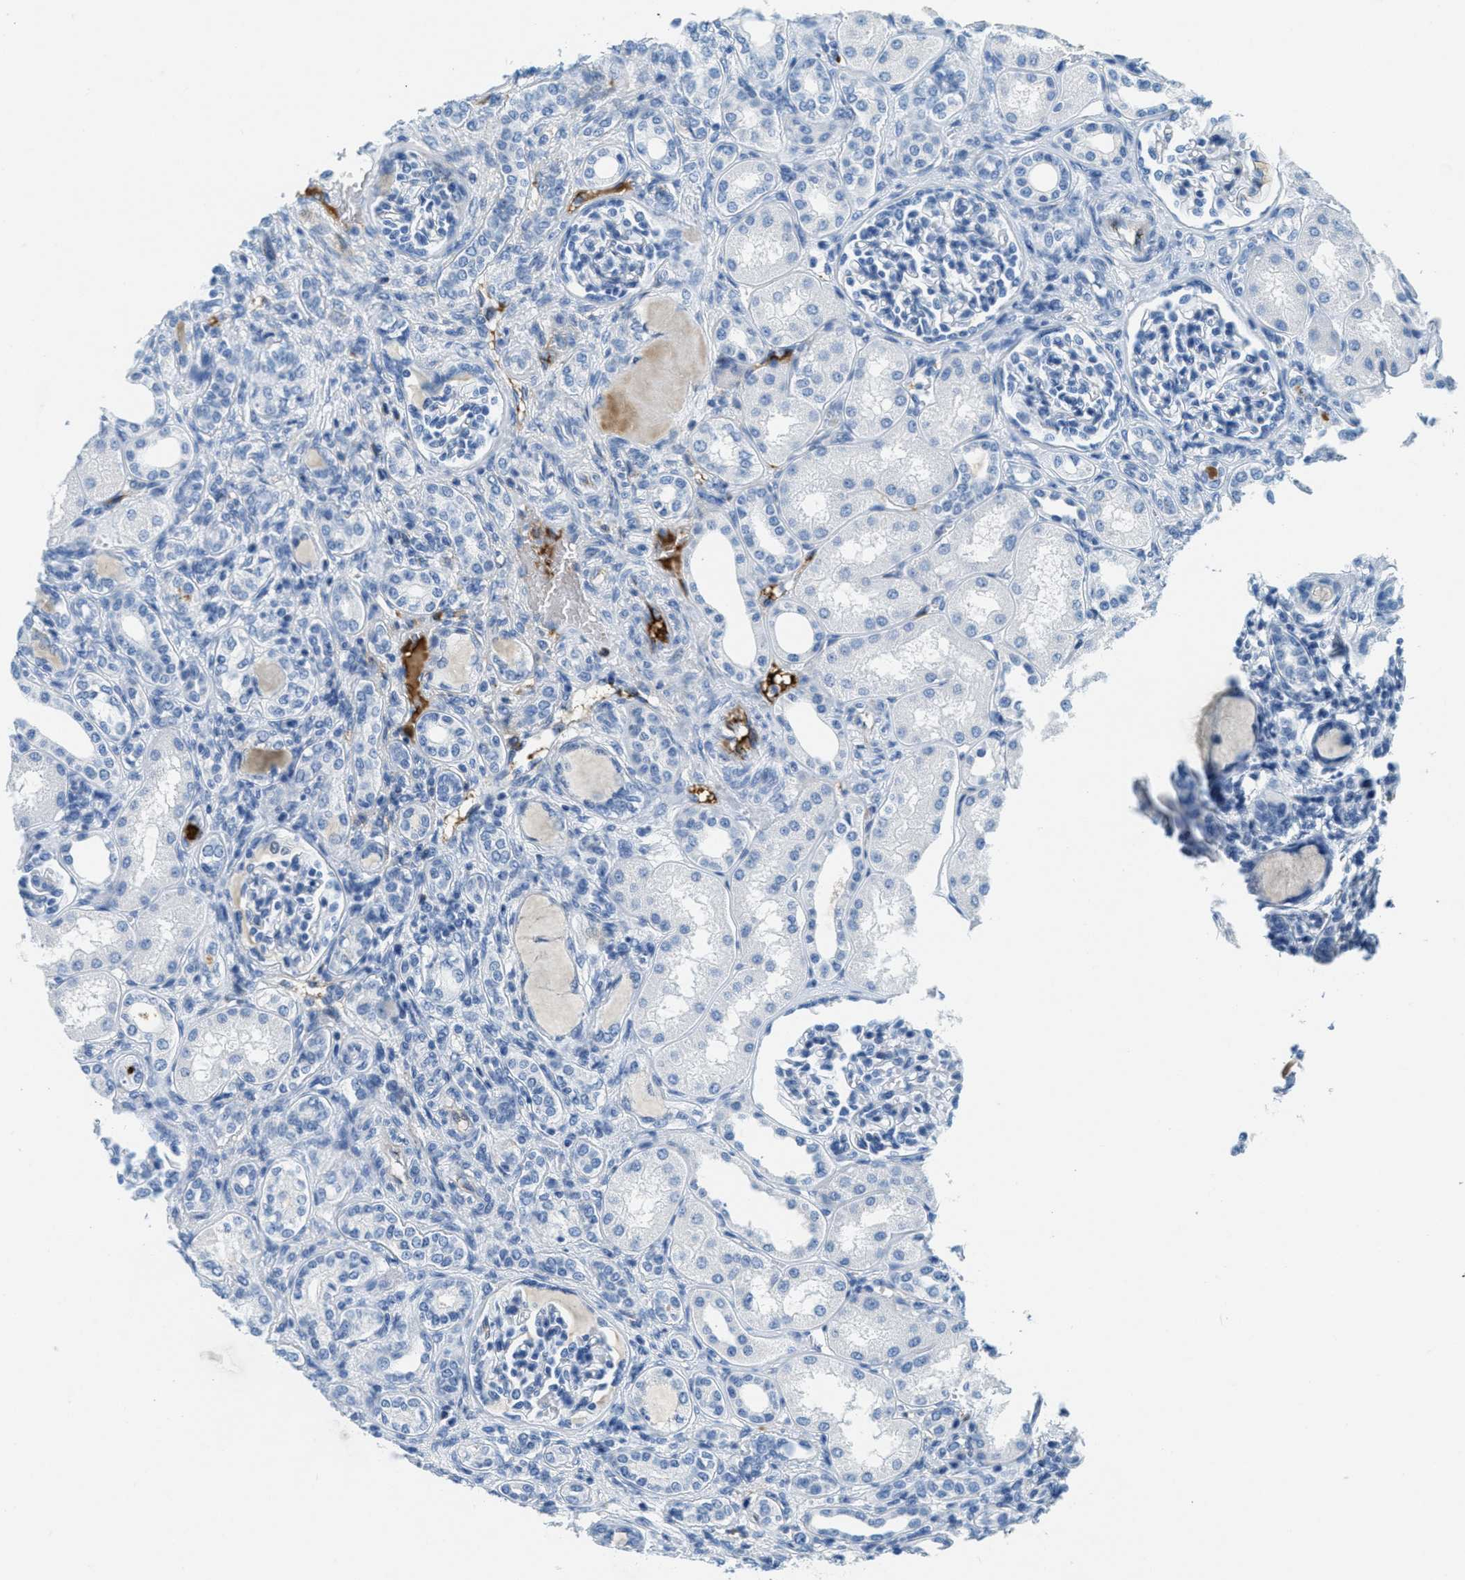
{"staining": {"intensity": "negative", "quantity": "none", "location": "none"}, "tissue": "kidney", "cell_type": "Cells in glomeruli", "image_type": "normal", "snomed": [{"axis": "morphology", "description": "Normal tissue, NOS"}, {"axis": "topography", "description": "Kidney"}], "caption": "The IHC image has no significant positivity in cells in glomeruli of kidney.", "gene": "A2M", "patient": {"sex": "male", "age": 7}}